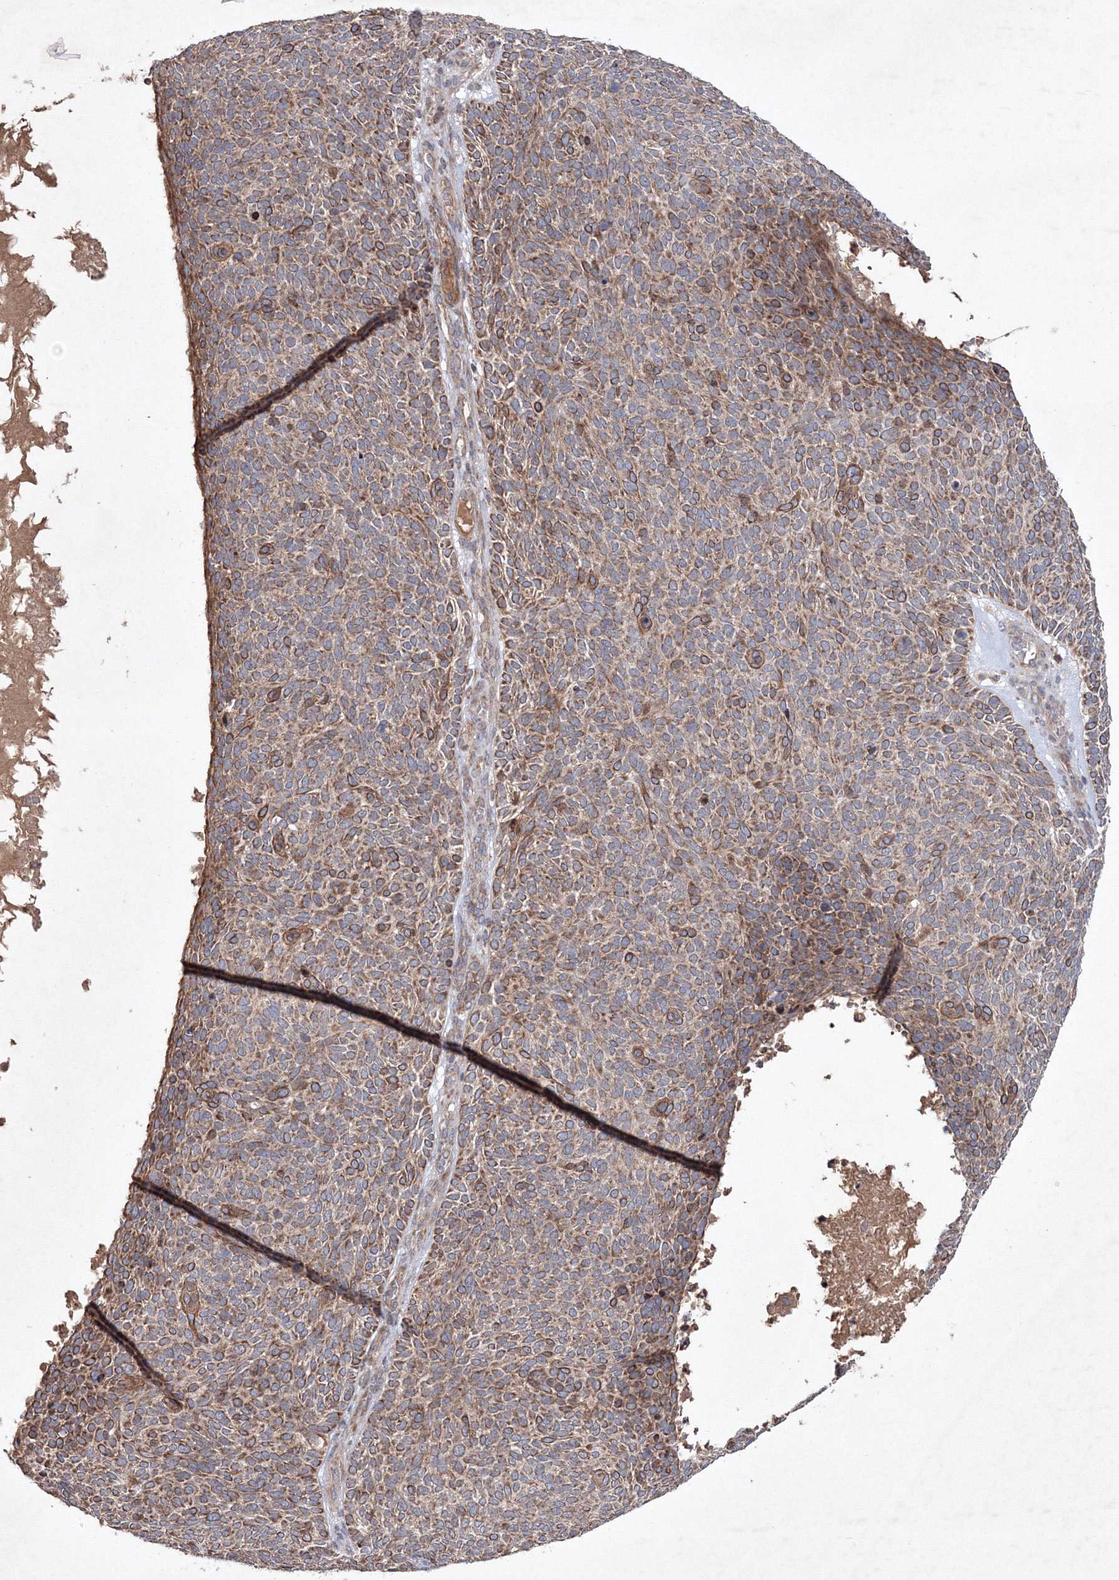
{"staining": {"intensity": "moderate", "quantity": ">75%", "location": "cytoplasmic/membranous"}, "tissue": "skin cancer", "cell_type": "Tumor cells", "image_type": "cancer", "snomed": [{"axis": "morphology", "description": "Squamous cell carcinoma, NOS"}, {"axis": "topography", "description": "Skin"}], "caption": "Protein expression analysis of human skin squamous cell carcinoma reveals moderate cytoplasmic/membranous positivity in approximately >75% of tumor cells.", "gene": "NOA1", "patient": {"sex": "female", "age": 90}}